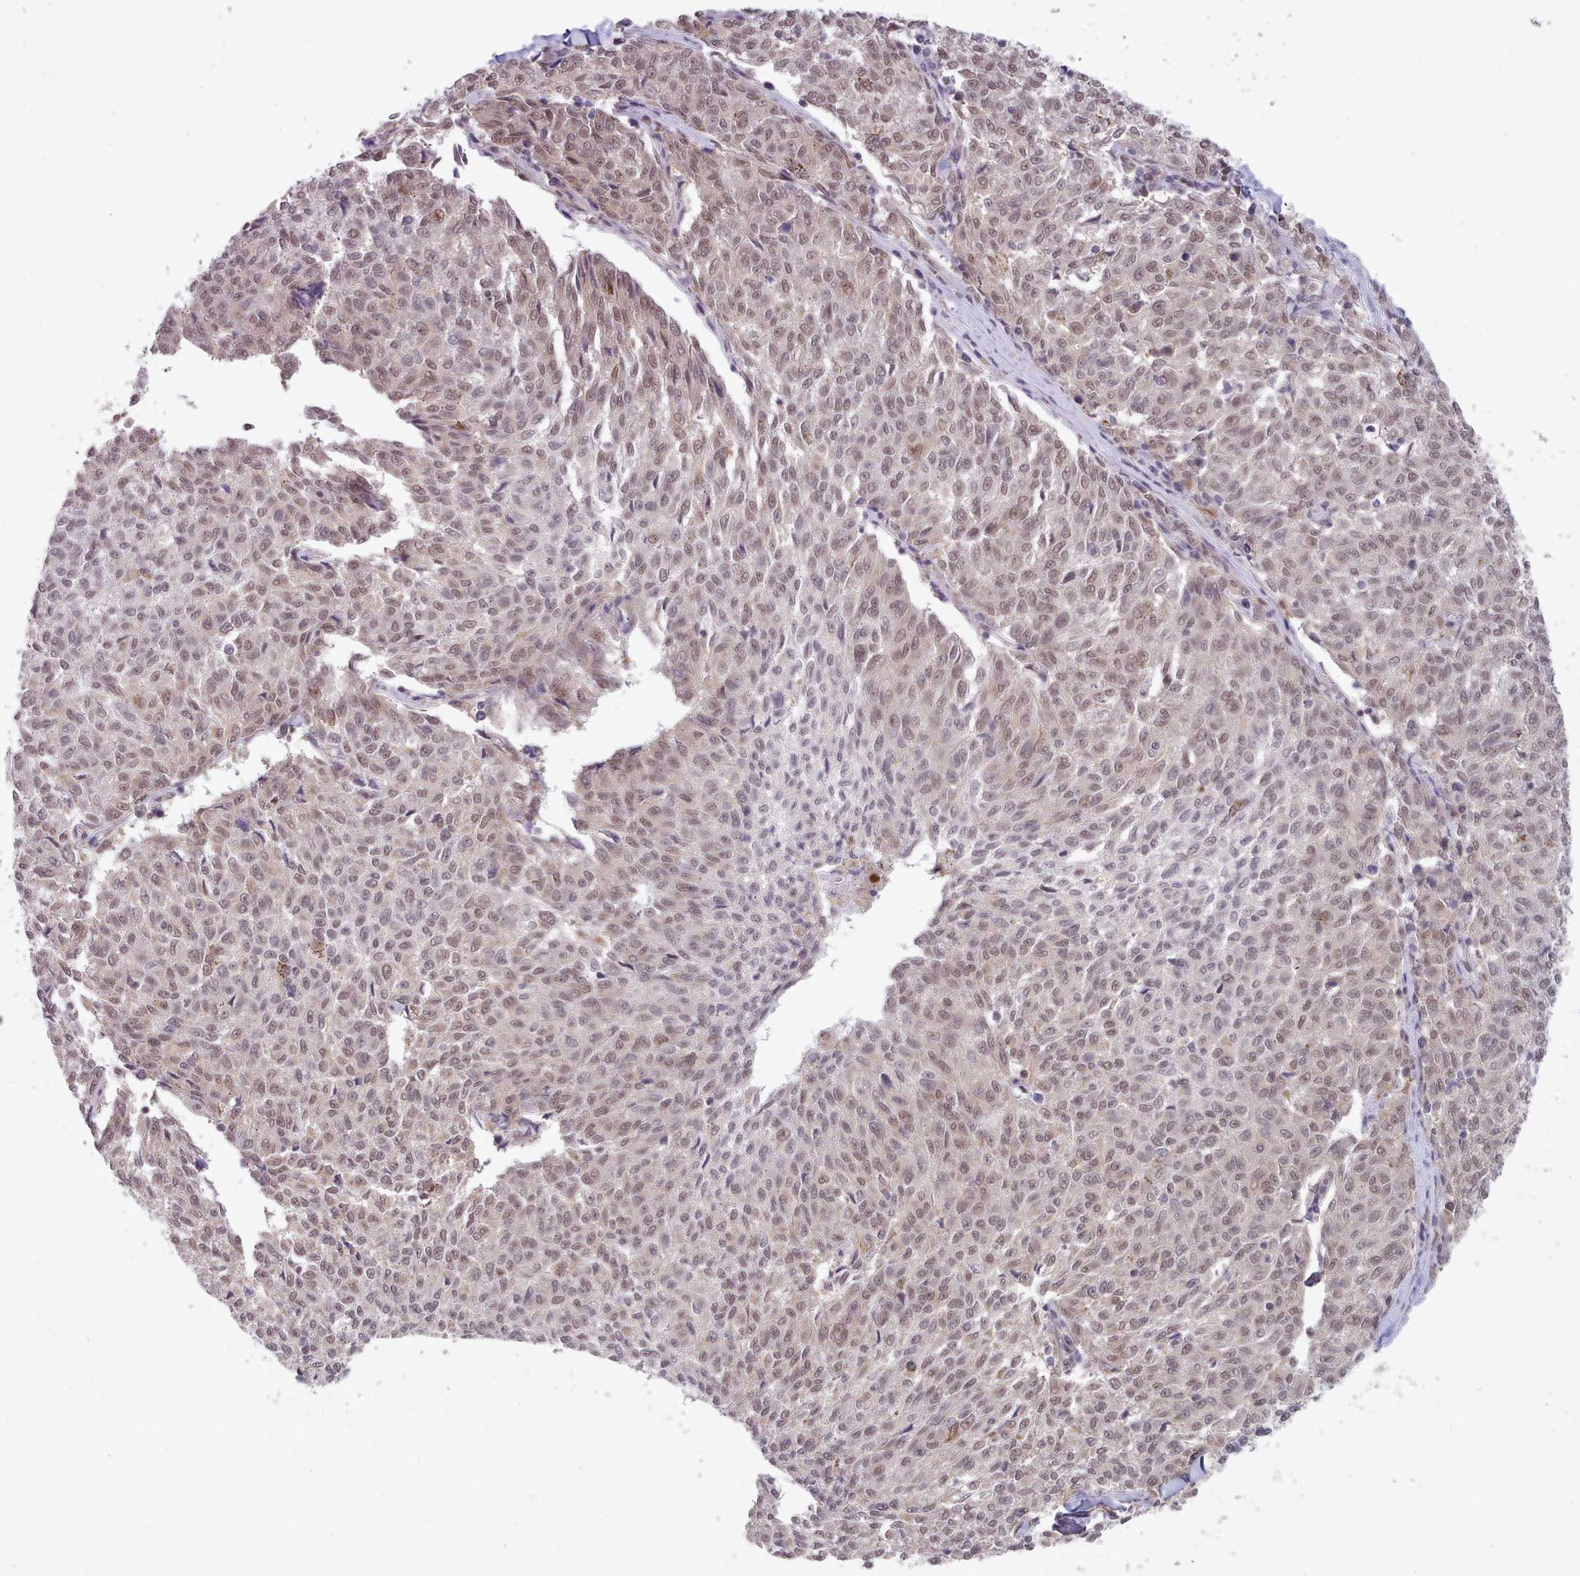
{"staining": {"intensity": "weak", "quantity": ">75%", "location": "nuclear"}, "tissue": "melanoma", "cell_type": "Tumor cells", "image_type": "cancer", "snomed": [{"axis": "morphology", "description": "Malignant melanoma, NOS"}, {"axis": "topography", "description": "Skin"}], "caption": "The image exhibits a brown stain indicating the presence of a protein in the nuclear of tumor cells in melanoma.", "gene": "CES3", "patient": {"sex": "female", "age": 72}}